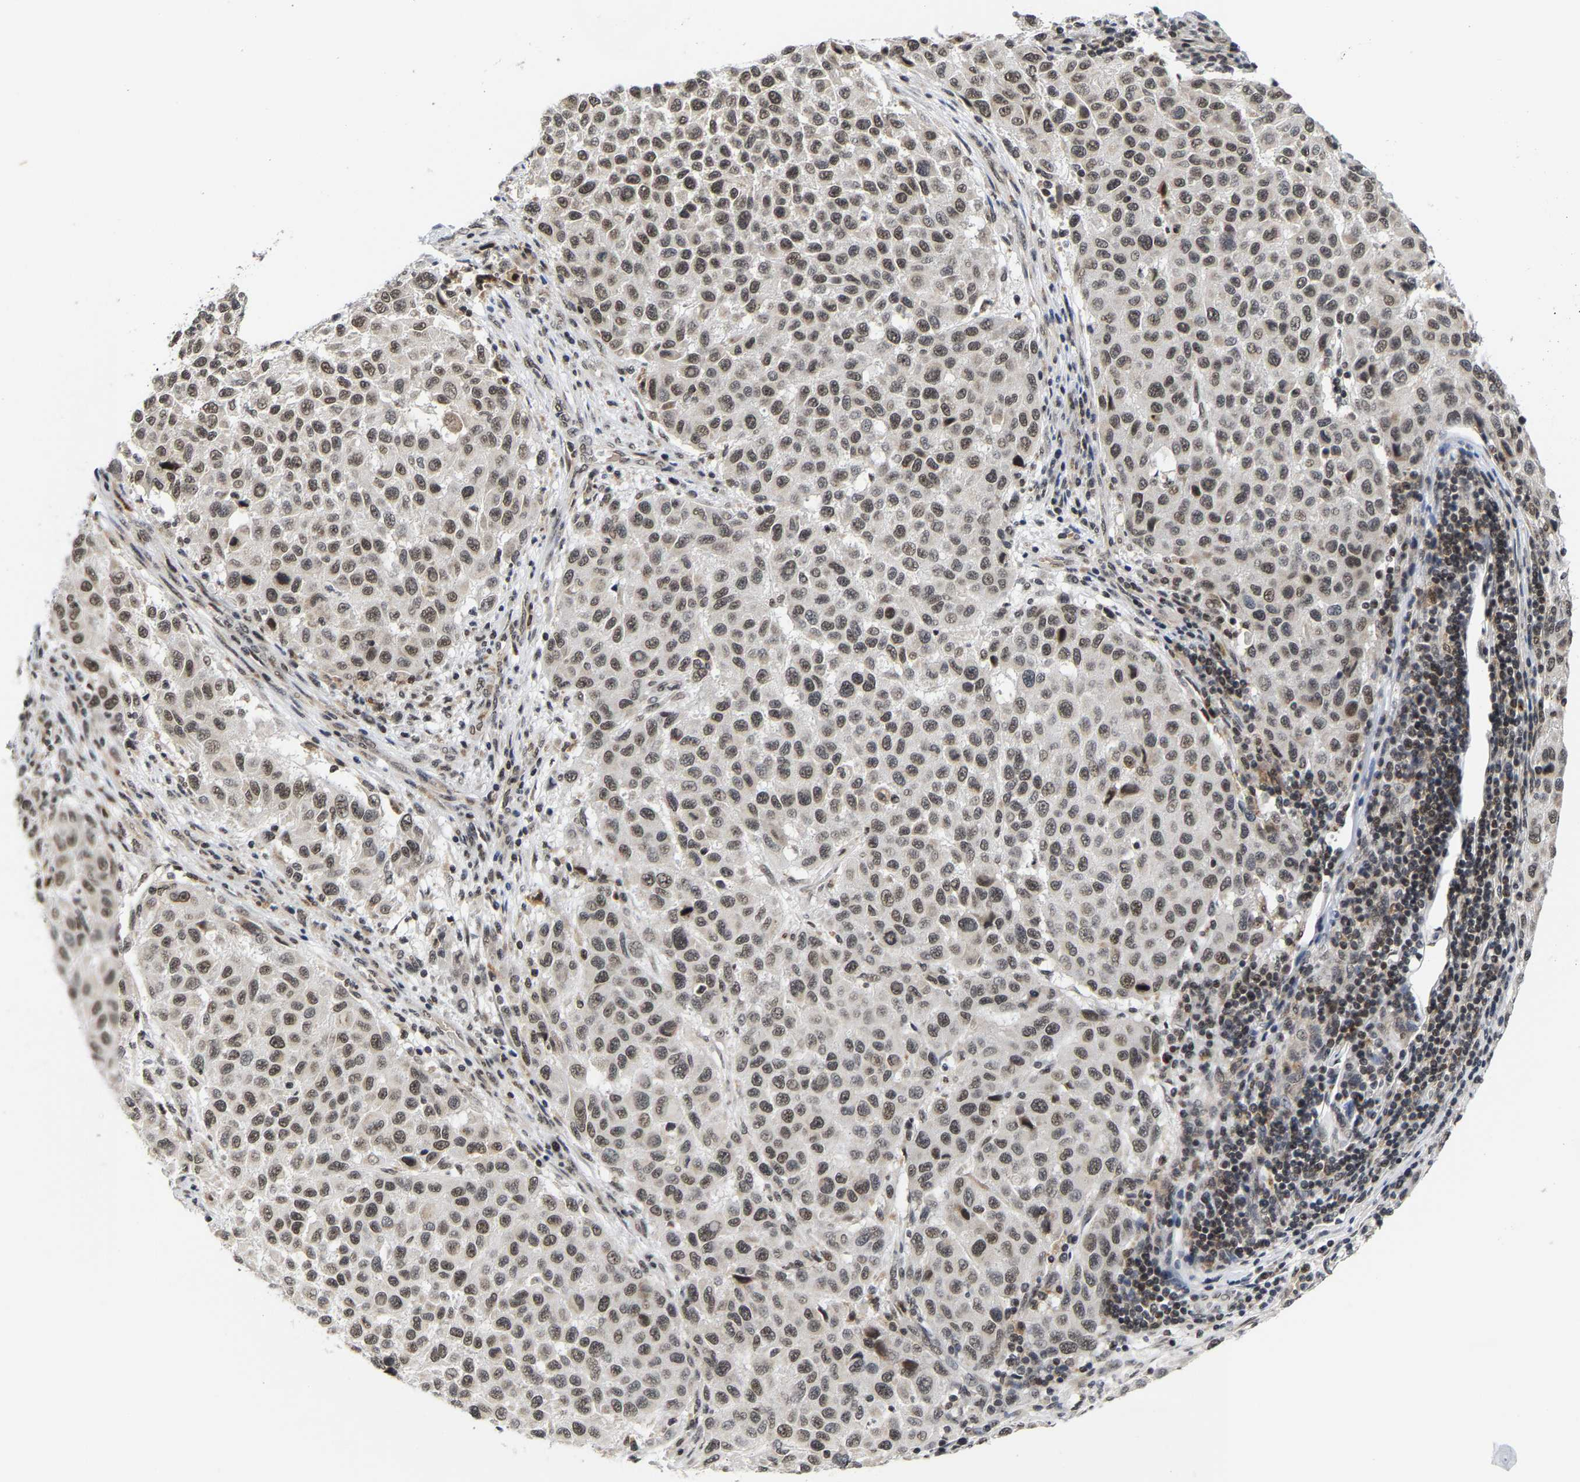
{"staining": {"intensity": "moderate", "quantity": ">75%", "location": "nuclear"}, "tissue": "melanoma", "cell_type": "Tumor cells", "image_type": "cancer", "snomed": [{"axis": "morphology", "description": "Malignant melanoma, Metastatic site"}, {"axis": "topography", "description": "Lymph node"}], "caption": "A micrograph of human malignant melanoma (metastatic site) stained for a protein displays moderate nuclear brown staining in tumor cells. (DAB (3,3'-diaminobenzidine) IHC with brightfield microscopy, high magnification).", "gene": "ANKRD6", "patient": {"sex": "male", "age": 61}}